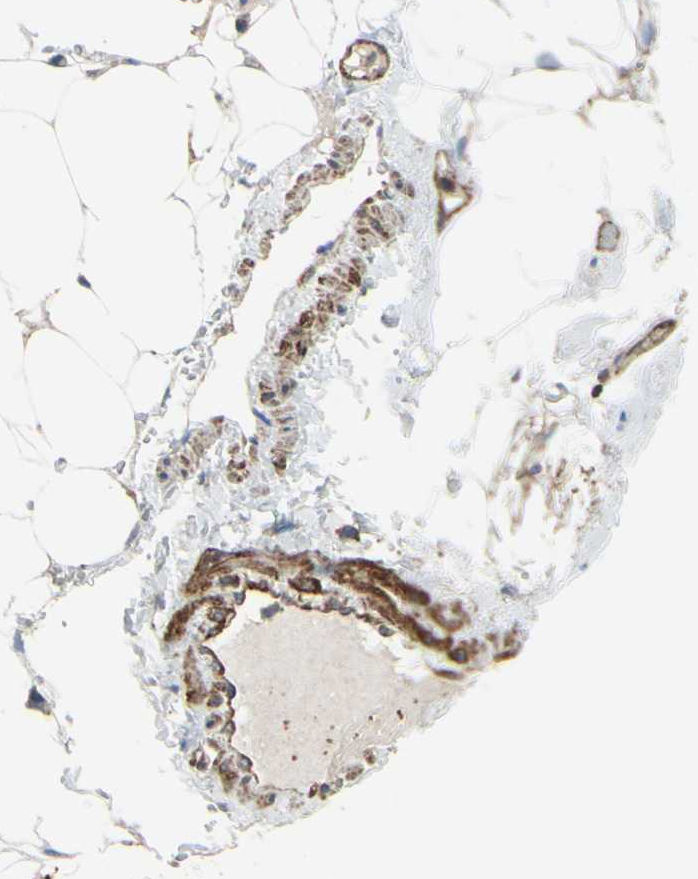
{"staining": {"intensity": "weak", "quantity": ">75%", "location": "cytoplasmic/membranous"}, "tissue": "adipose tissue", "cell_type": "Adipocytes", "image_type": "normal", "snomed": [{"axis": "morphology", "description": "Normal tissue, NOS"}, {"axis": "topography", "description": "Peripheral nerve tissue"}], "caption": "High-magnification brightfield microscopy of unremarkable adipose tissue stained with DAB (brown) and counterstained with hematoxylin (blue). adipocytes exhibit weak cytoplasmic/membranous expression is identified in approximately>75% of cells.", "gene": "BECN1", "patient": {"sex": "male", "age": 70}}